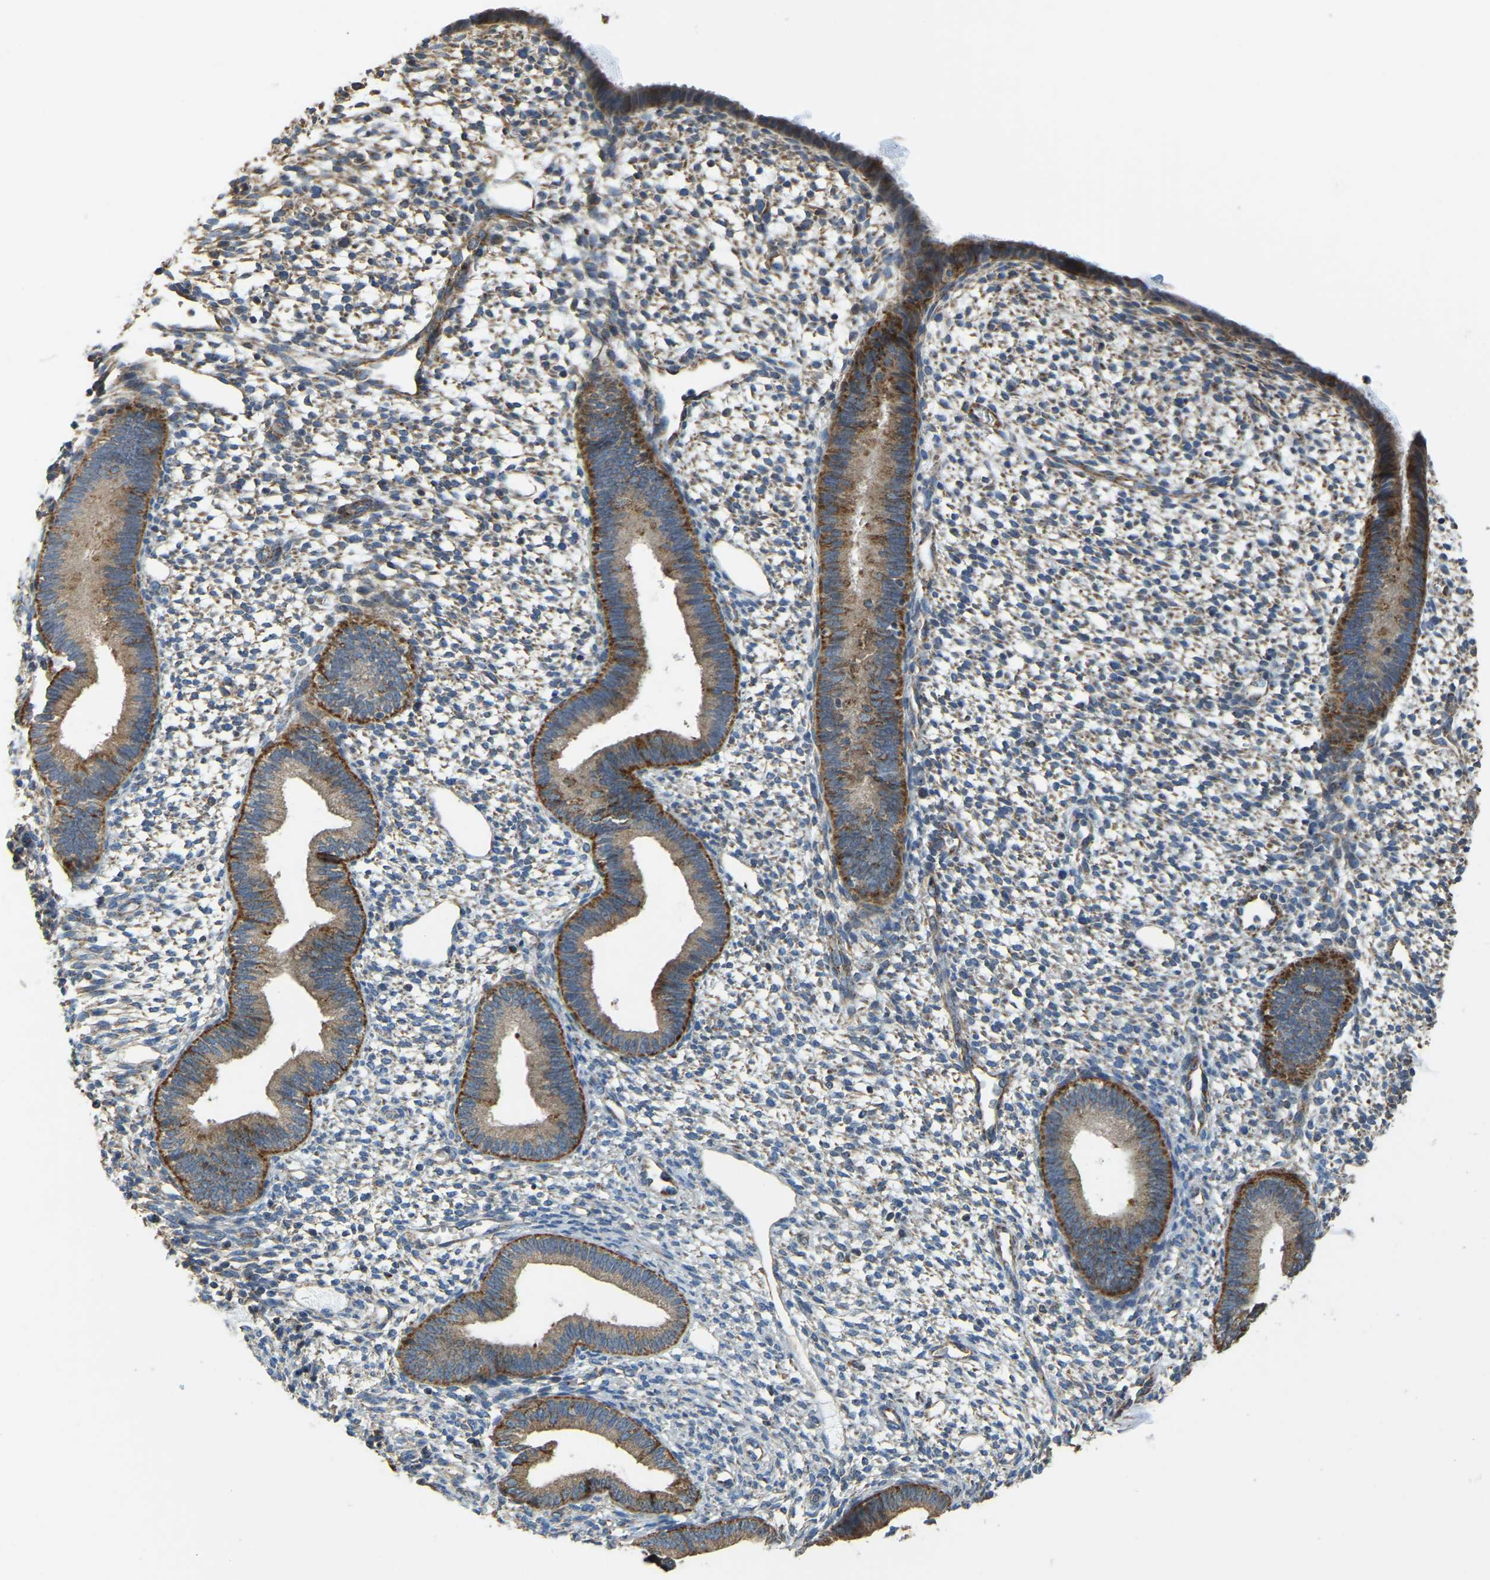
{"staining": {"intensity": "weak", "quantity": "25%-75%", "location": "cytoplasmic/membranous"}, "tissue": "endometrium", "cell_type": "Cells in endometrial stroma", "image_type": "normal", "snomed": [{"axis": "morphology", "description": "Normal tissue, NOS"}, {"axis": "topography", "description": "Endometrium"}], "caption": "Protein staining demonstrates weak cytoplasmic/membranous positivity in about 25%-75% of cells in endometrial stroma in benign endometrium.", "gene": "PSMD7", "patient": {"sex": "female", "age": 46}}